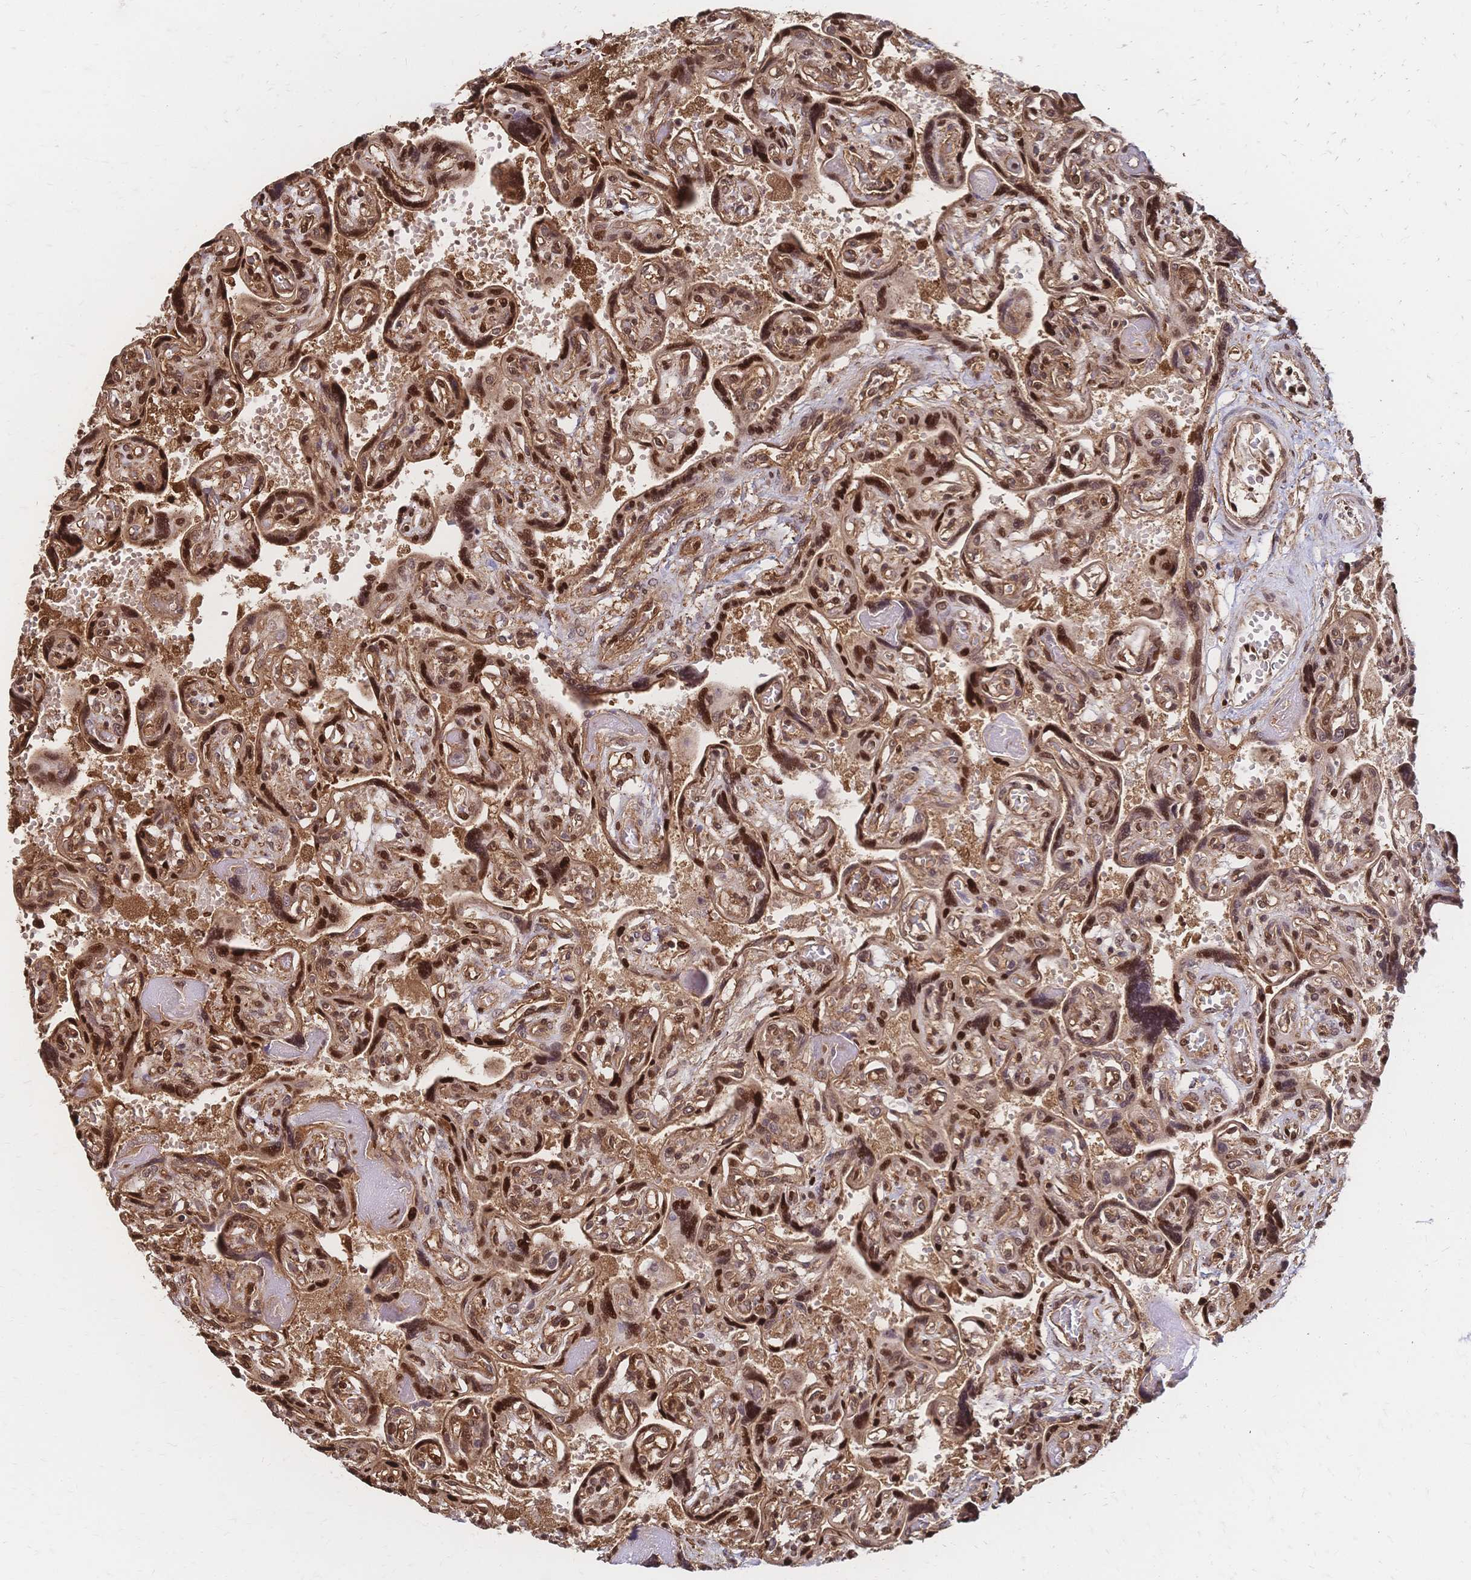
{"staining": {"intensity": "strong", "quantity": ">75%", "location": "nuclear"}, "tissue": "placenta", "cell_type": "Decidual cells", "image_type": "normal", "snomed": [{"axis": "morphology", "description": "Normal tissue, NOS"}, {"axis": "topography", "description": "Placenta"}], "caption": "Immunohistochemistry image of normal placenta: human placenta stained using immunohistochemistry (IHC) shows high levels of strong protein expression localized specifically in the nuclear of decidual cells, appearing as a nuclear brown color.", "gene": "HDGF", "patient": {"sex": "female", "age": 32}}